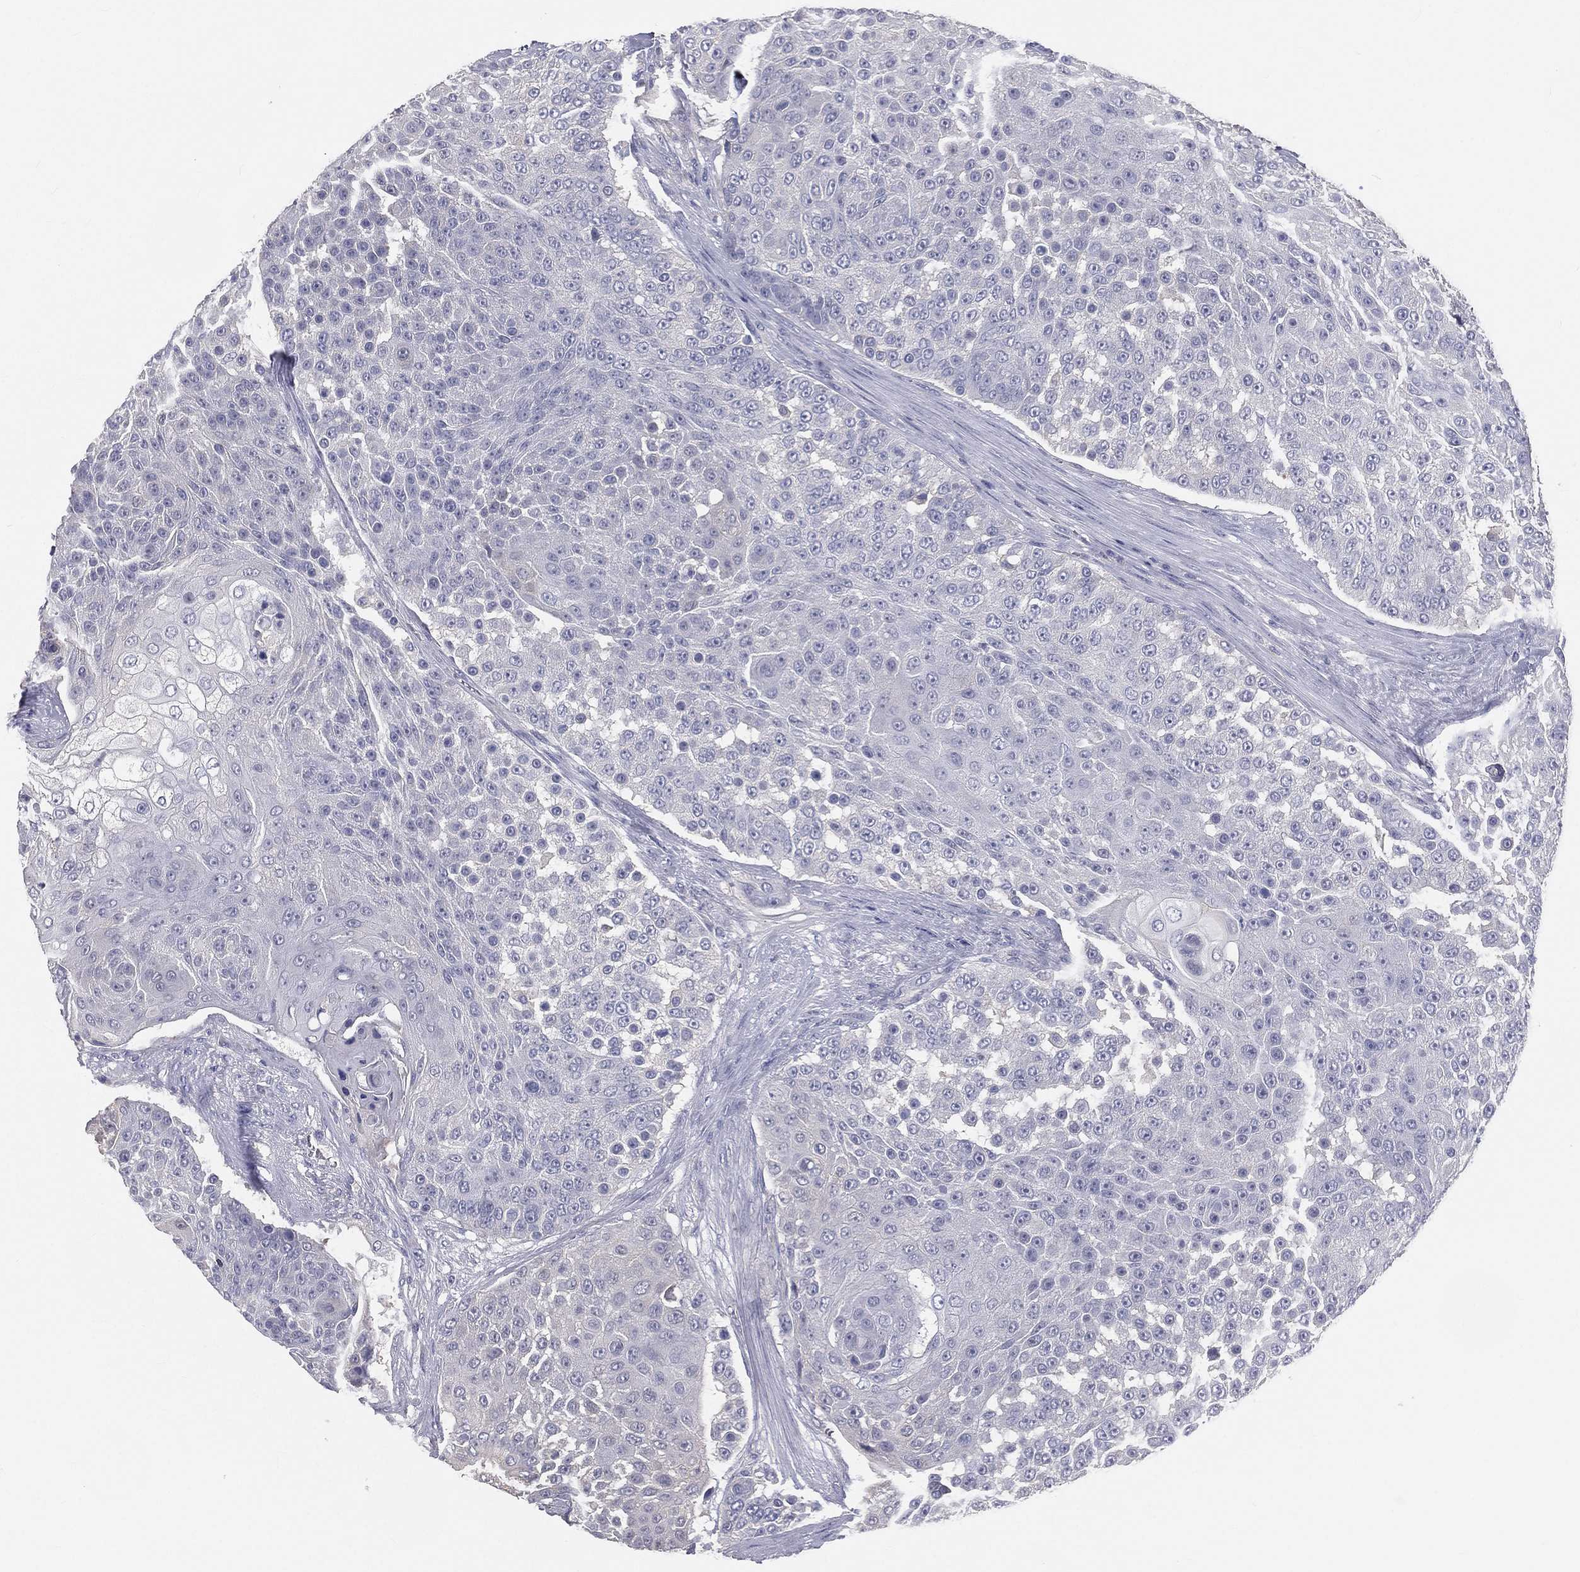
{"staining": {"intensity": "negative", "quantity": "none", "location": "none"}, "tissue": "urothelial cancer", "cell_type": "Tumor cells", "image_type": "cancer", "snomed": [{"axis": "morphology", "description": "Urothelial carcinoma, High grade"}, {"axis": "topography", "description": "Urinary bladder"}], "caption": "Tumor cells show no significant protein expression in high-grade urothelial carcinoma.", "gene": "MUC13", "patient": {"sex": "female", "age": 63}}